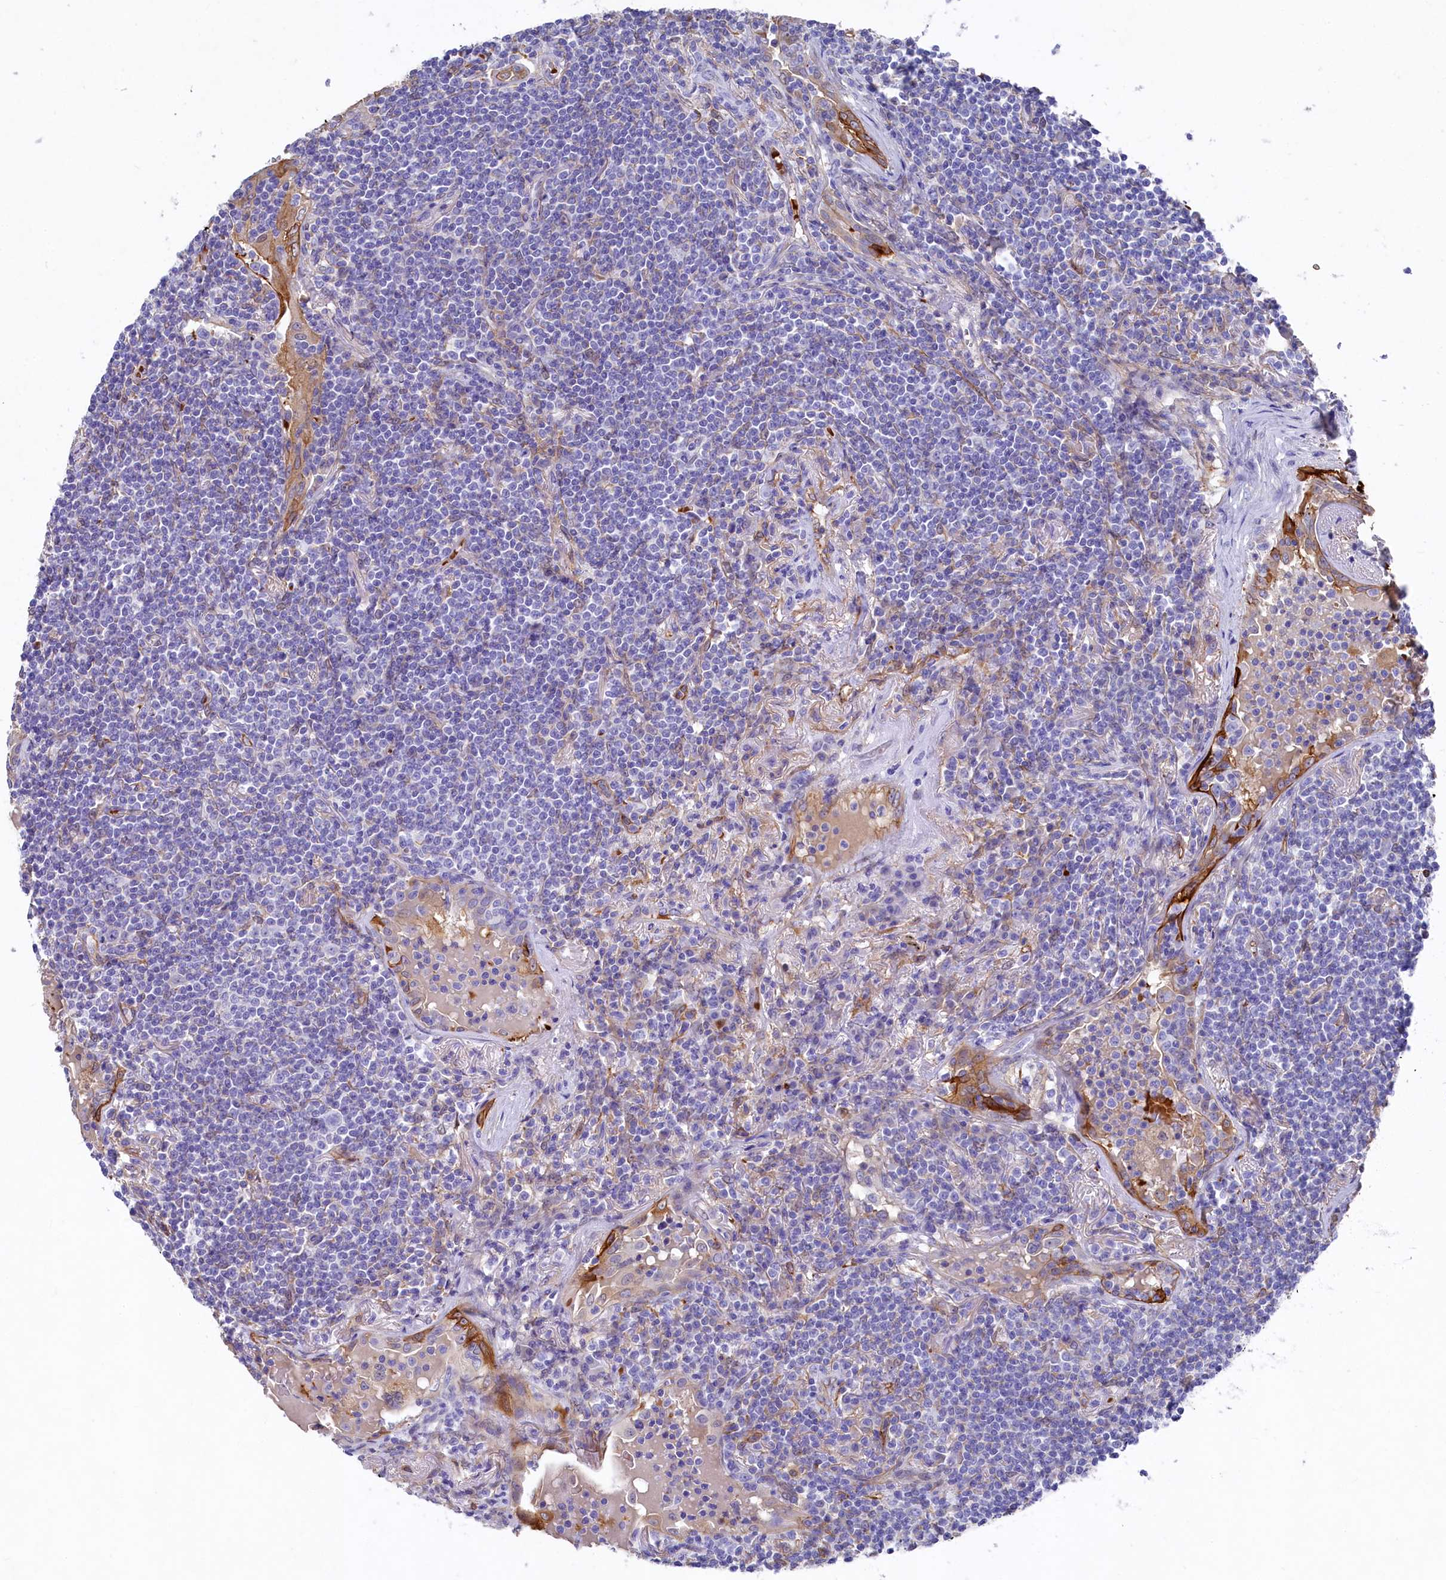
{"staining": {"intensity": "negative", "quantity": "none", "location": "none"}, "tissue": "lymphoma", "cell_type": "Tumor cells", "image_type": "cancer", "snomed": [{"axis": "morphology", "description": "Malignant lymphoma, non-Hodgkin's type, Low grade"}, {"axis": "topography", "description": "Lung"}], "caption": "High power microscopy image of an immunohistochemistry (IHC) image of lymphoma, revealing no significant positivity in tumor cells.", "gene": "LHFPL4", "patient": {"sex": "female", "age": 71}}